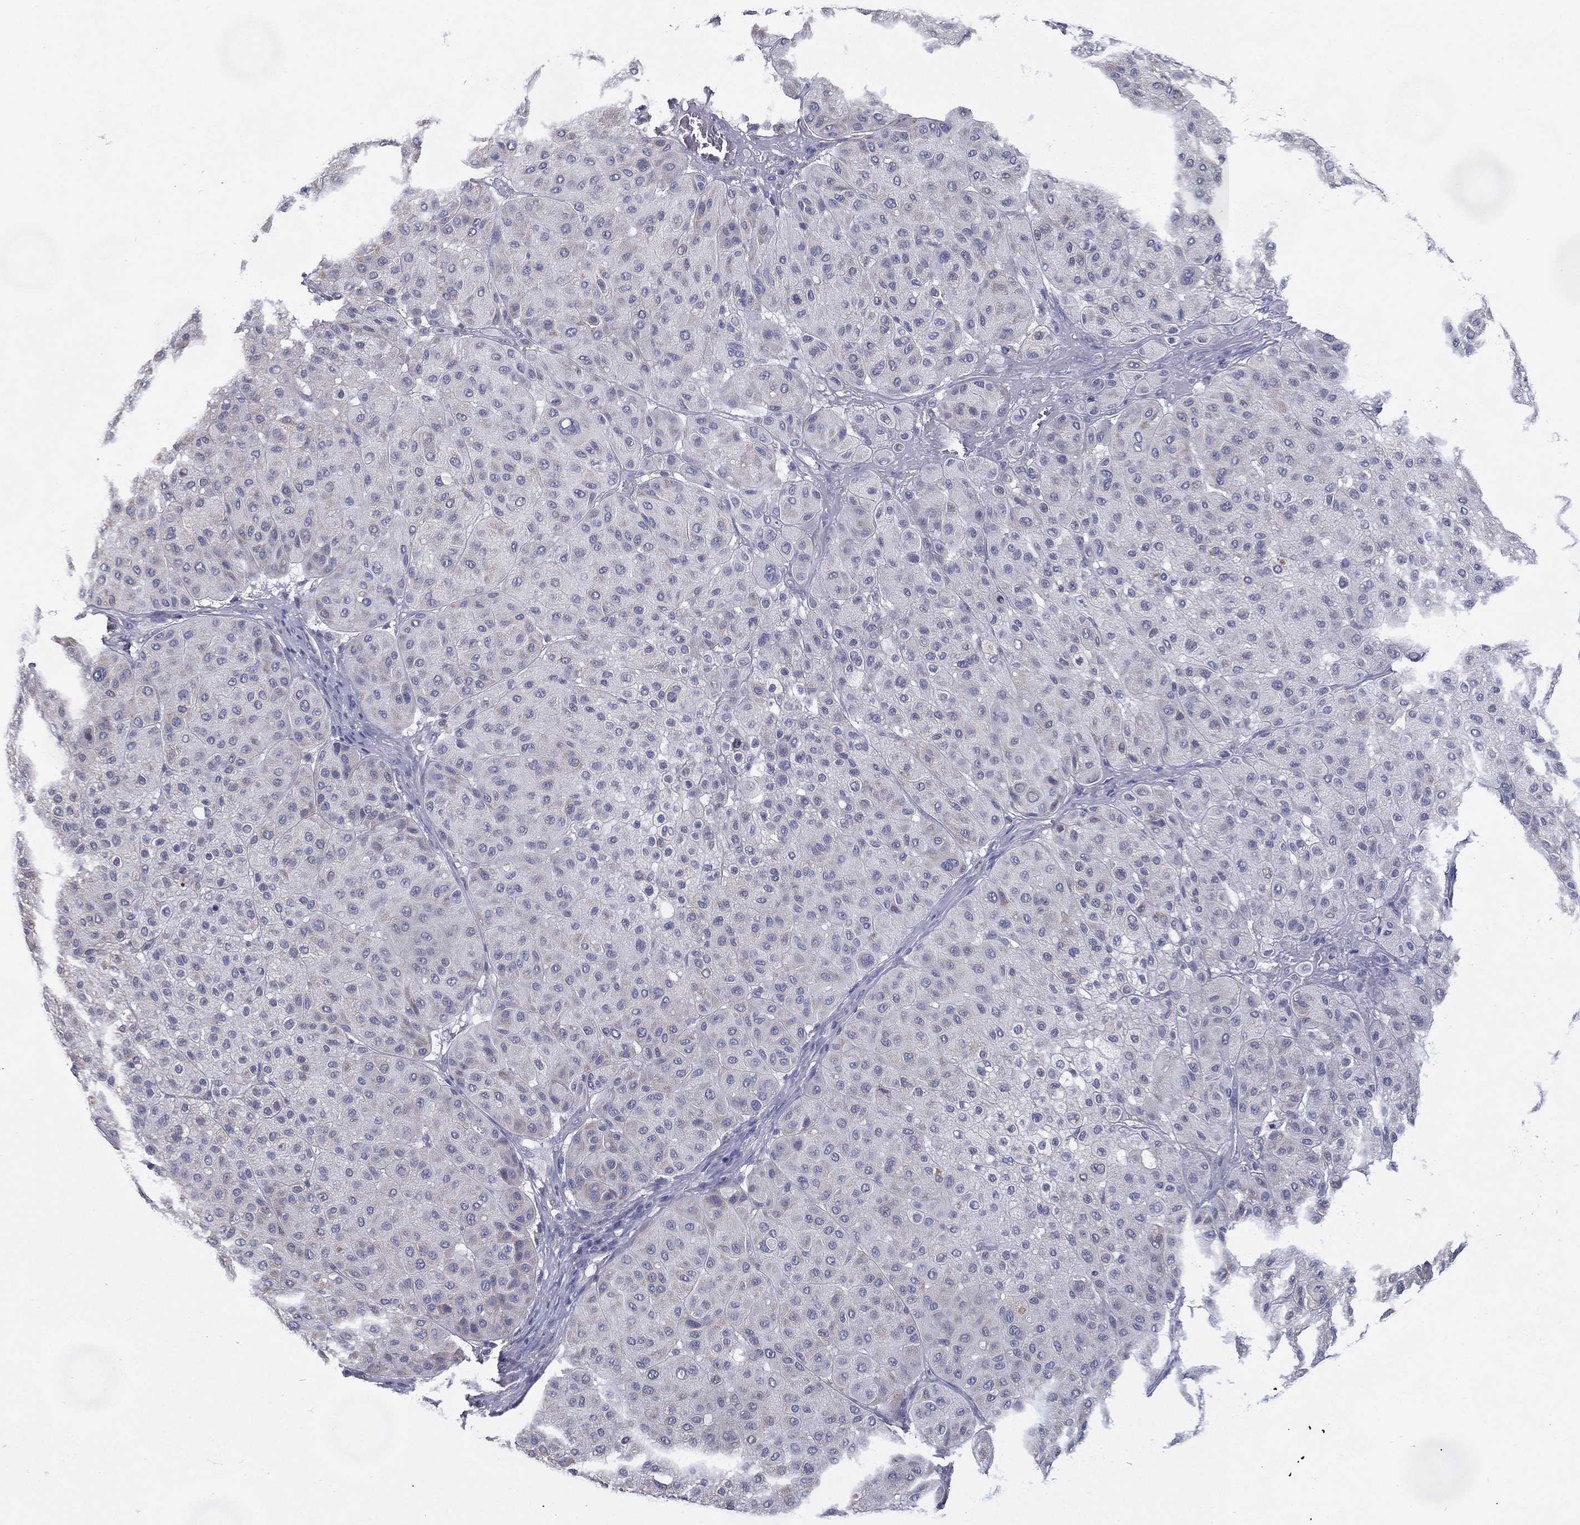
{"staining": {"intensity": "negative", "quantity": "none", "location": "none"}, "tissue": "melanoma", "cell_type": "Tumor cells", "image_type": "cancer", "snomed": [{"axis": "morphology", "description": "Malignant melanoma, Metastatic site"}, {"axis": "topography", "description": "Smooth muscle"}], "caption": "An IHC histopathology image of malignant melanoma (metastatic site) is shown. There is no staining in tumor cells of malignant melanoma (metastatic site).", "gene": "C19orf18", "patient": {"sex": "male", "age": 41}}